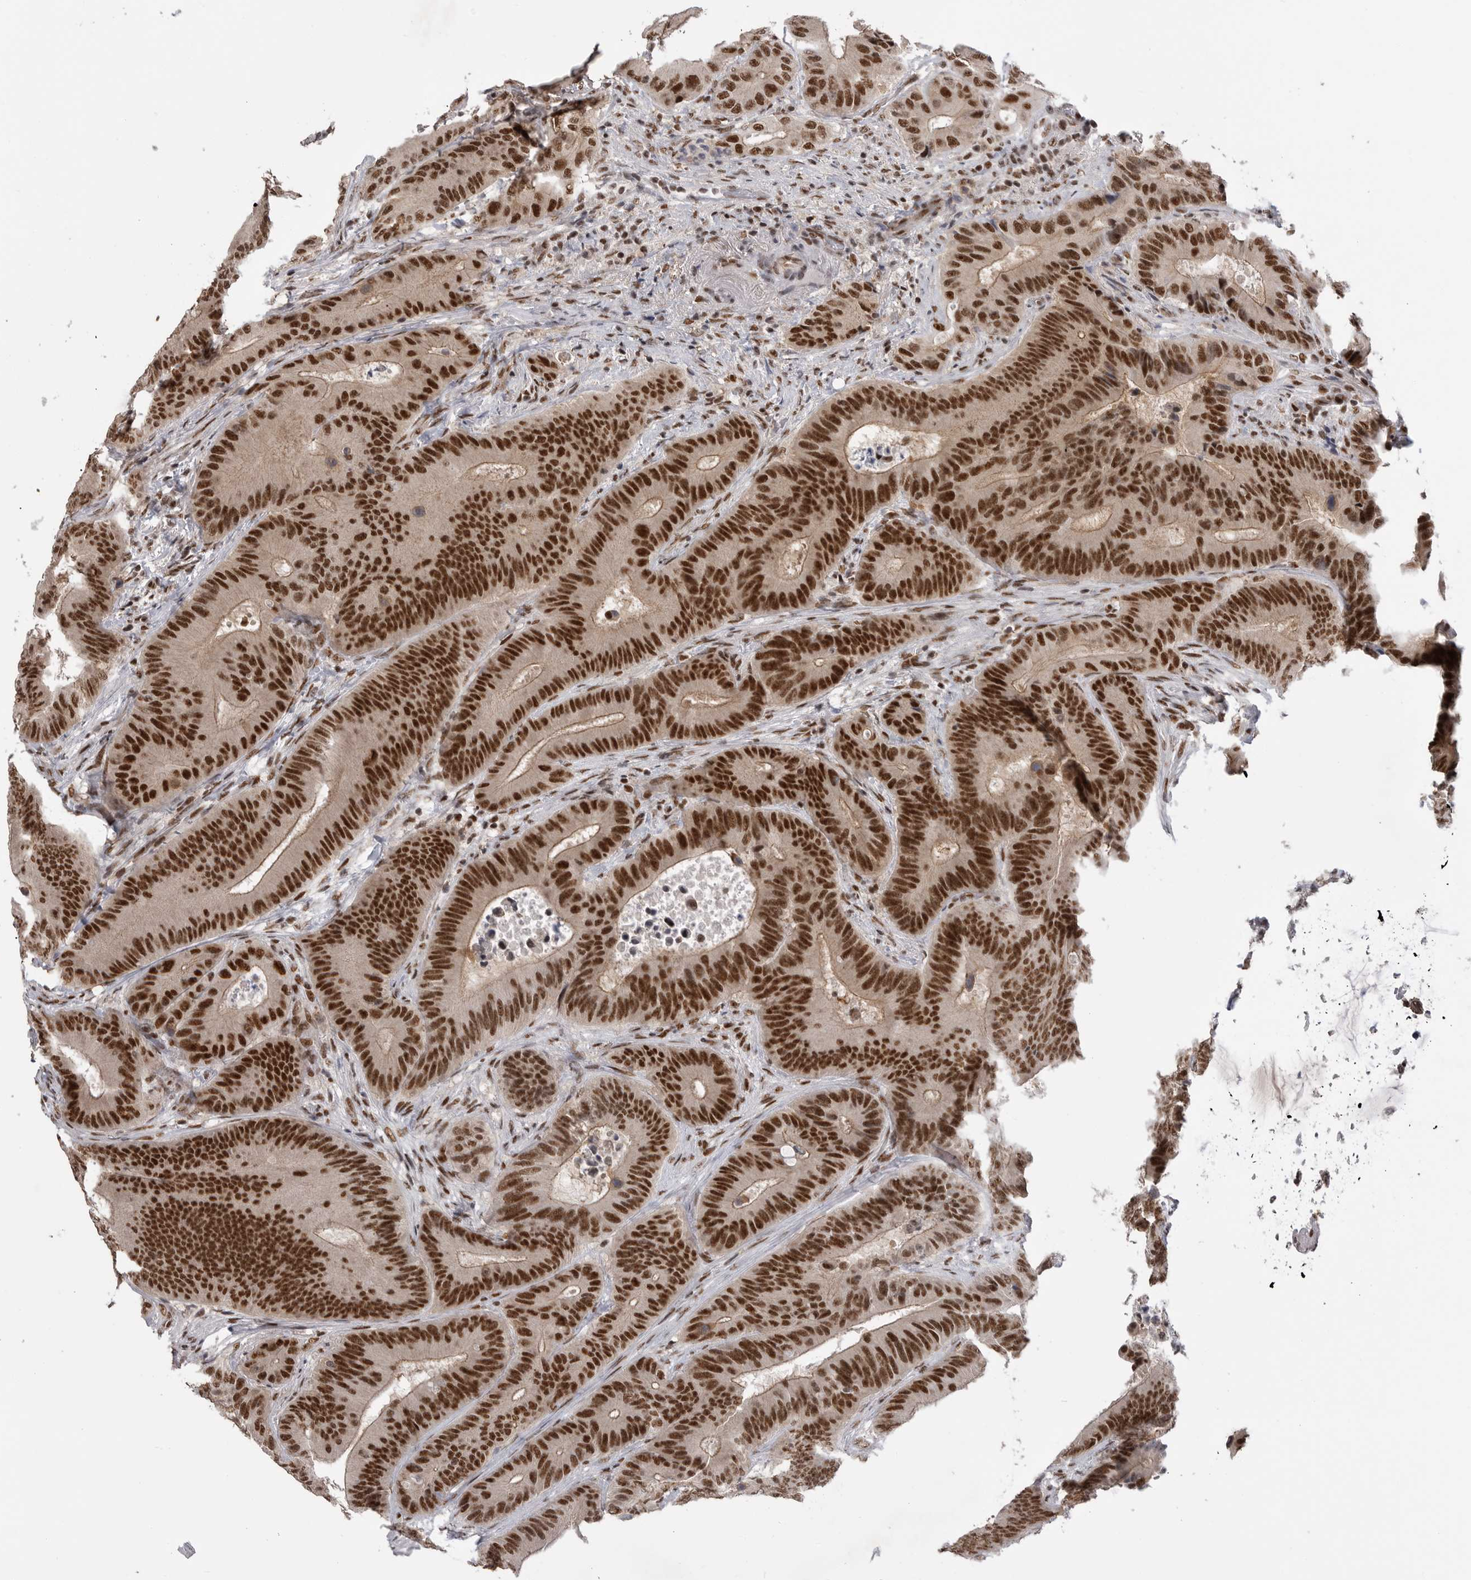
{"staining": {"intensity": "strong", "quantity": ">75%", "location": "nuclear"}, "tissue": "colorectal cancer", "cell_type": "Tumor cells", "image_type": "cancer", "snomed": [{"axis": "morphology", "description": "Adenocarcinoma, NOS"}, {"axis": "topography", "description": "Colon"}], "caption": "An image showing strong nuclear expression in about >75% of tumor cells in colorectal cancer (adenocarcinoma), as visualized by brown immunohistochemical staining.", "gene": "PPP1R8", "patient": {"sex": "male", "age": 83}}